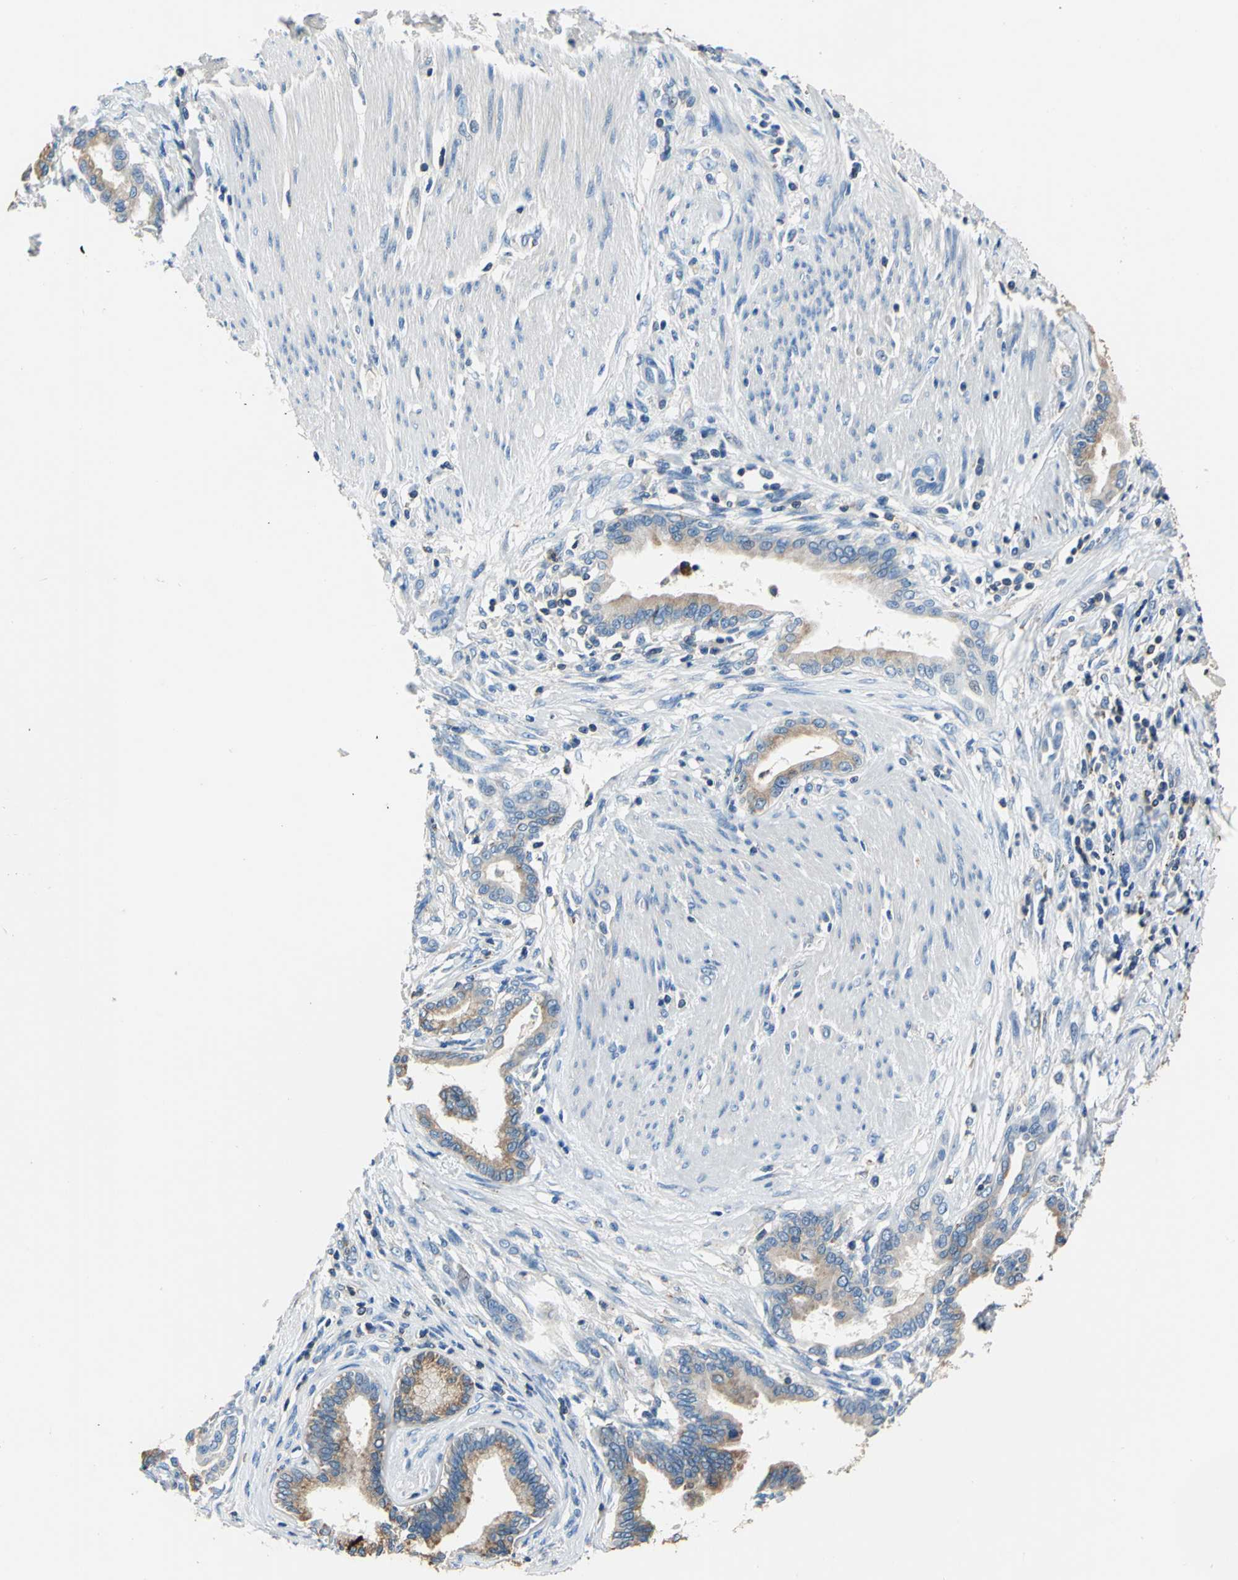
{"staining": {"intensity": "moderate", "quantity": ">75%", "location": "cytoplasmic/membranous"}, "tissue": "pancreatic cancer", "cell_type": "Tumor cells", "image_type": "cancer", "snomed": [{"axis": "morphology", "description": "Adenocarcinoma, NOS"}, {"axis": "topography", "description": "Pancreas"}], "caption": "An image of human pancreatic adenocarcinoma stained for a protein reveals moderate cytoplasmic/membranous brown staining in tumor cells.", "gene": "SEPTIN6", "patient": {"sex": "female", "age": 64}}